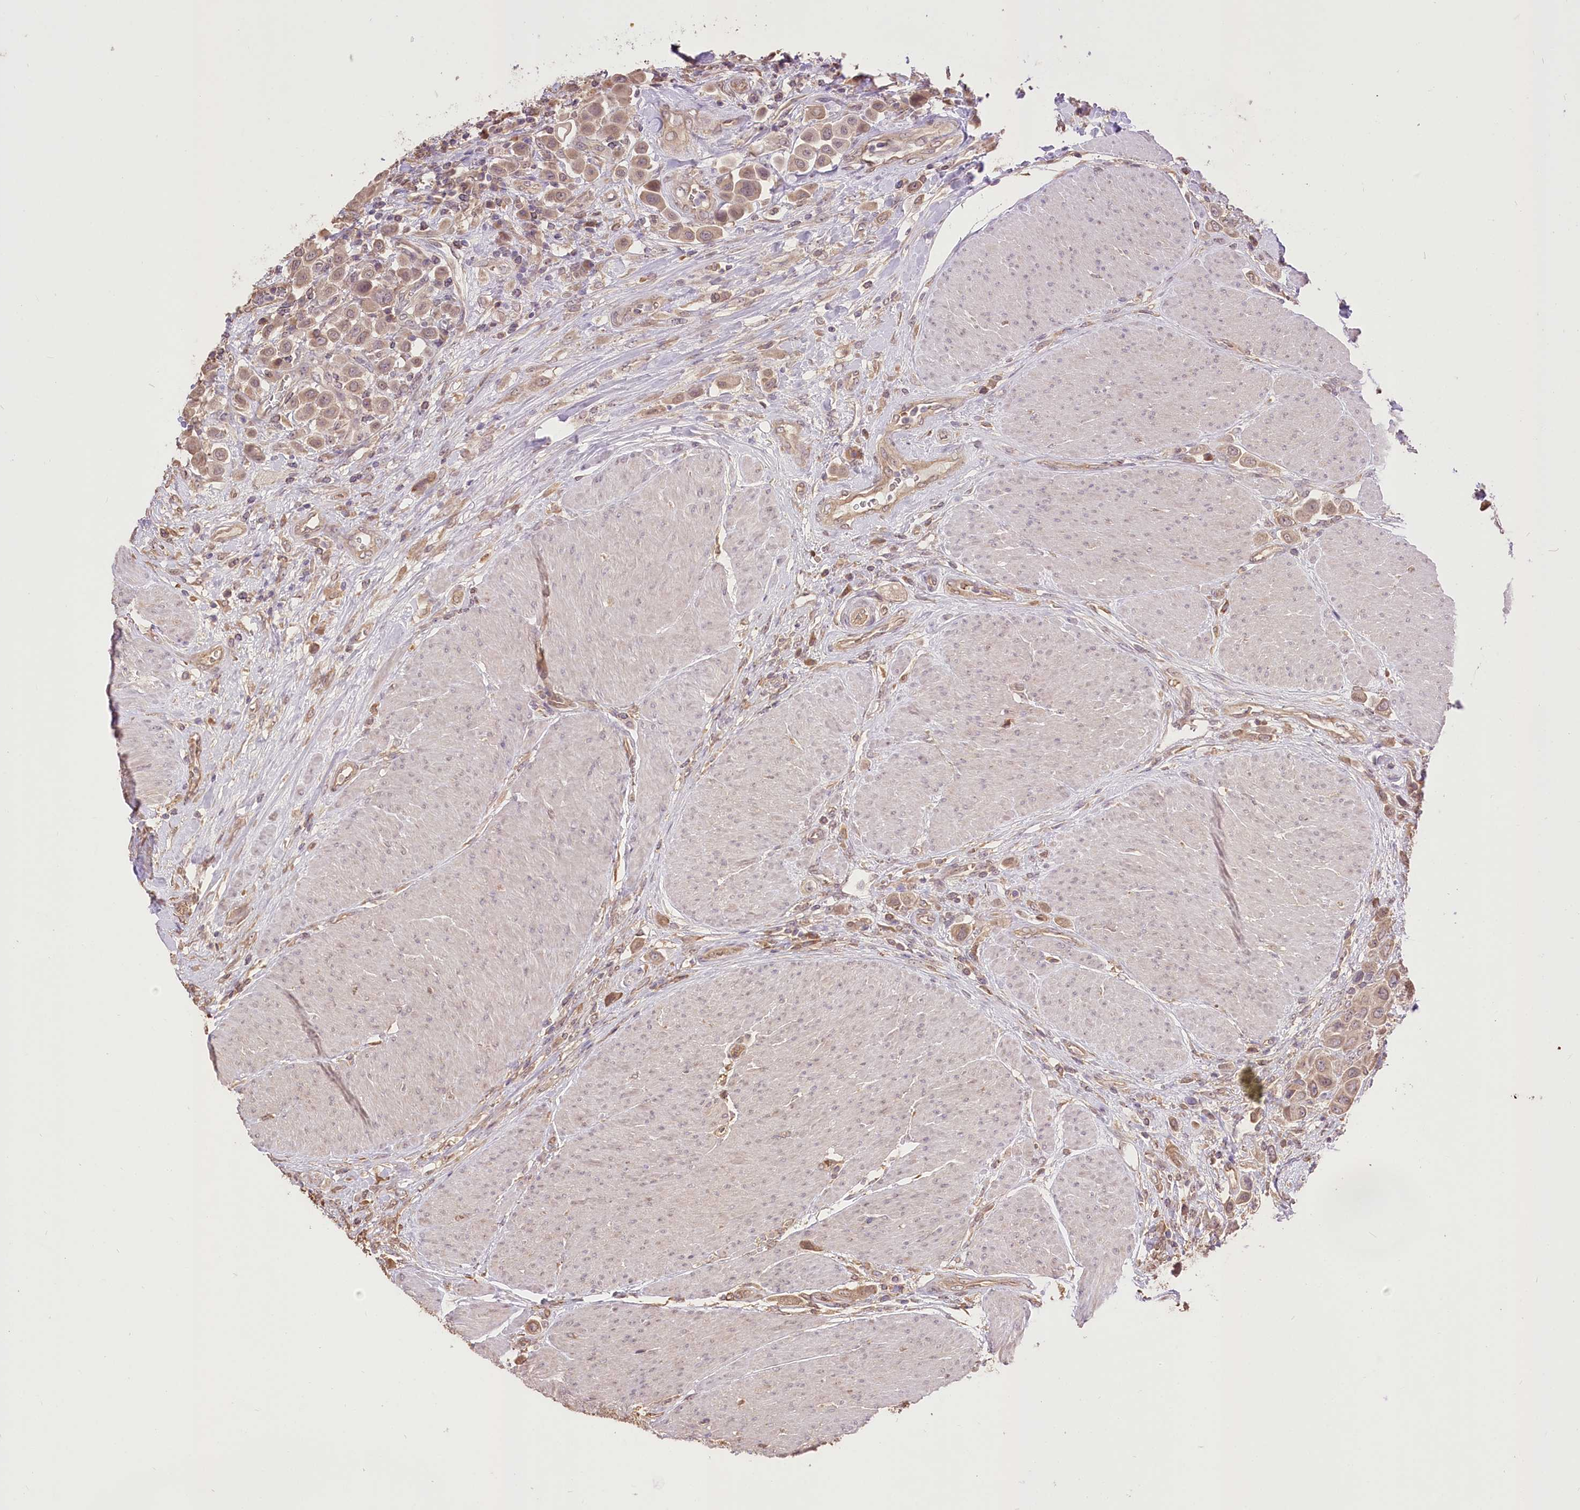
{"staining": {"intensity": "moderate", "quantity": ">75%", "location": "cytoplasmic/membranous"}, "tissue": "urothelial cancer", "cell_type": "Tumor cells", "image_type": "cancer", "snomed": [{"axis": "morphology", "description": "Urothelial carcinoma, High grade"}, {"axis": "topography", "description": "Urinary bladder"}], "caption": "Urothelial cancer stained with DAB immunohistochemistry demonstrates medium levels of moderate cytoplasmic/membranous positivity in approximately >75% of tumor cells.", "gene": "R3HDM2", "patient": {"sex": "male", "age": 50}}